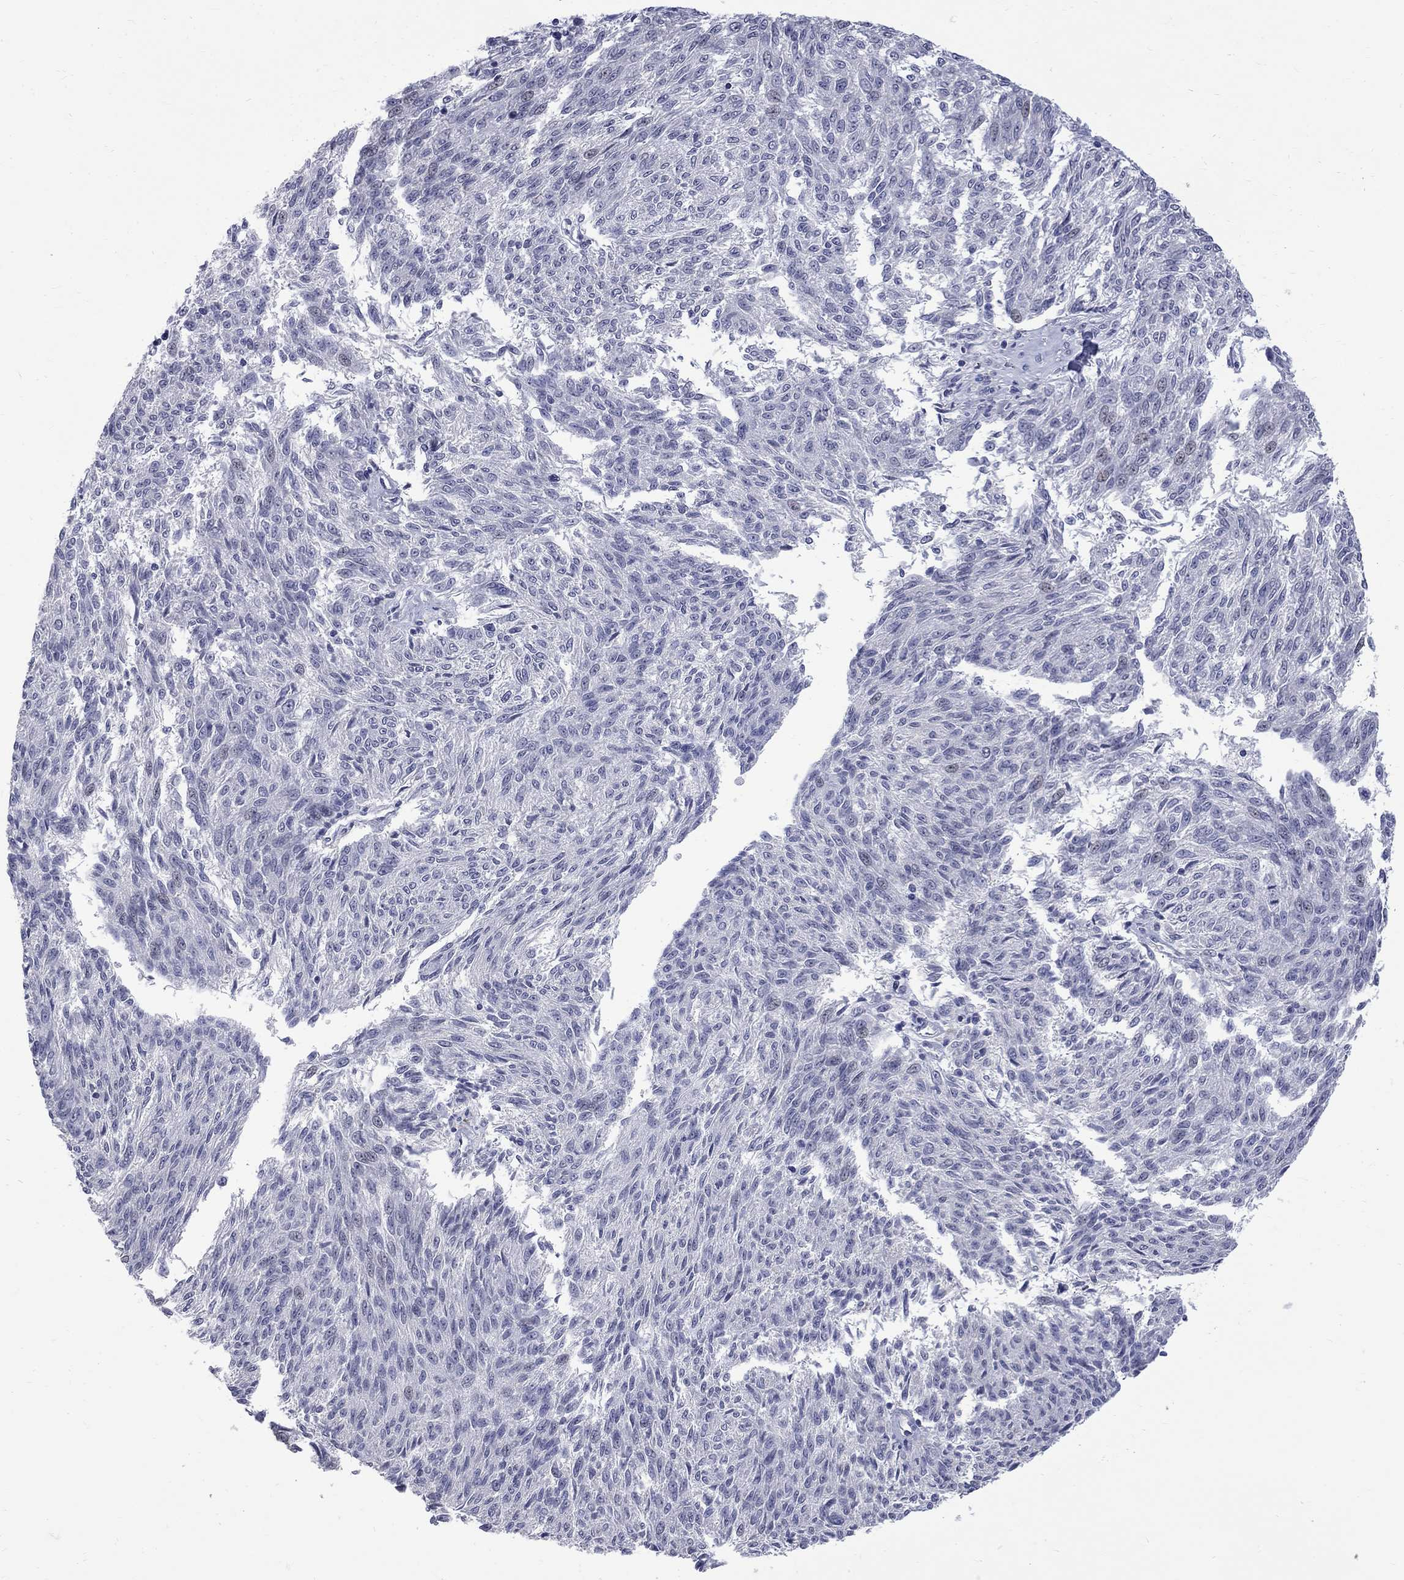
{"staining": {"intensity": "negative", "quantity": "none", "location": "none"}, "tissue": "melanoma", "cell_type": "Tumor cells", "image_type": "cancer", "snomed": [{"axis": "morphology", "description": "Malignant melanoma, NOS"}, {"axis": "topography", "description": "Skin"}], "caption": "A high-resolution image shows immunohistochemistry (IHC) staining of melanoma, which reveals no significant expression in tumor cells.", "gene": "CTNND2", "patient": {"sex": "female", "age": 72}}